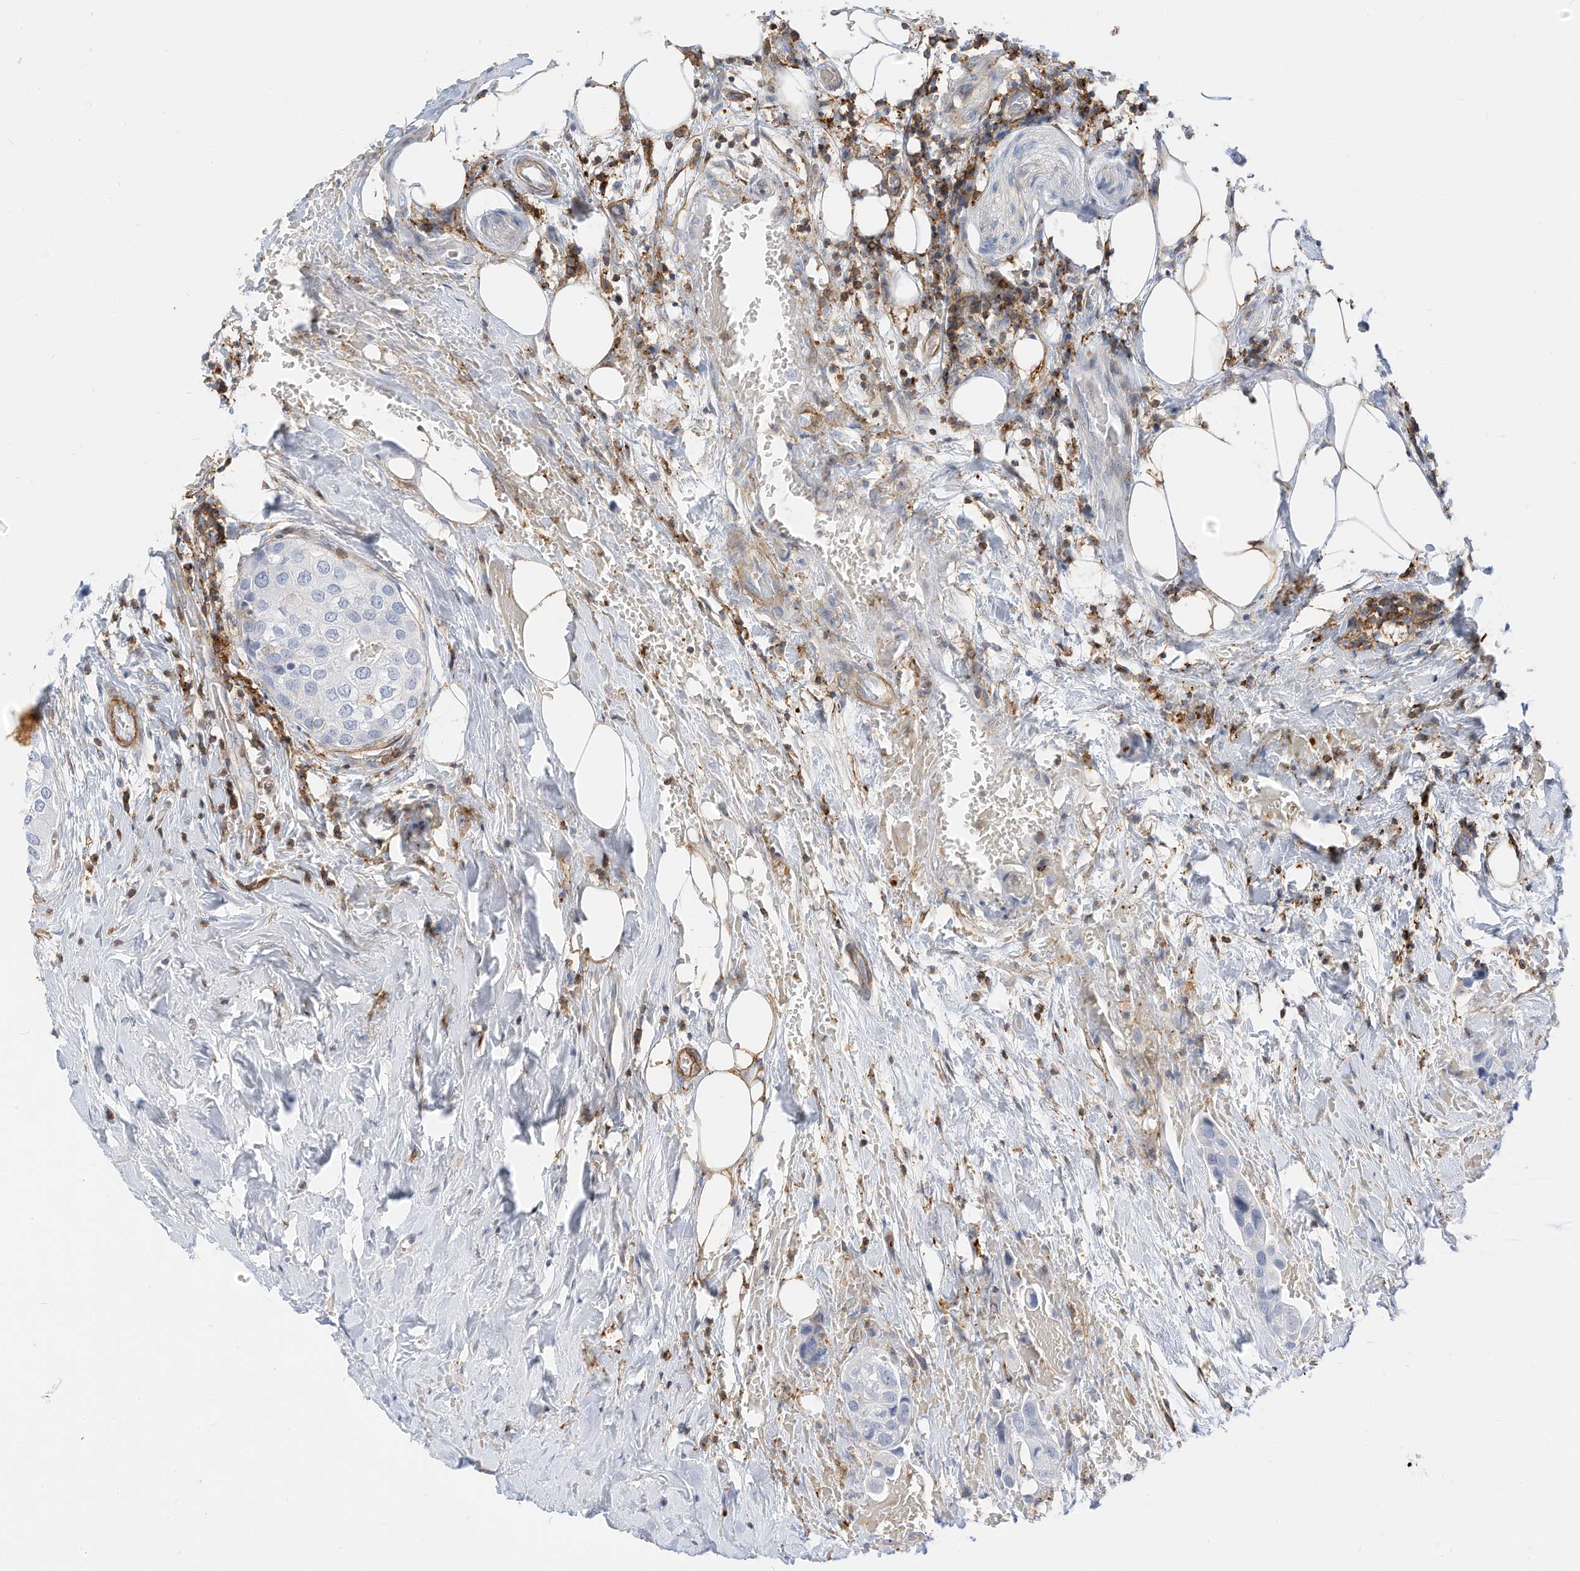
{"staining": {"intensity": "negative", "quantity": "none", "location": "none"}, "tissue": "urothelial cancer", "cell_type": "Tumor cells", "image_type": "cancer", "snomed": [{"axis": "morphology", "description": "Urothelial carcinoma, High grade"}, {"axis": "topography", "description": "Urinary bladder"}], "caption": "IHC of human urothelial cancer exhibits no positivity in tumor cells.", "gene": "TXNDC9", "patient": {"sex": "male", "age": 64}}